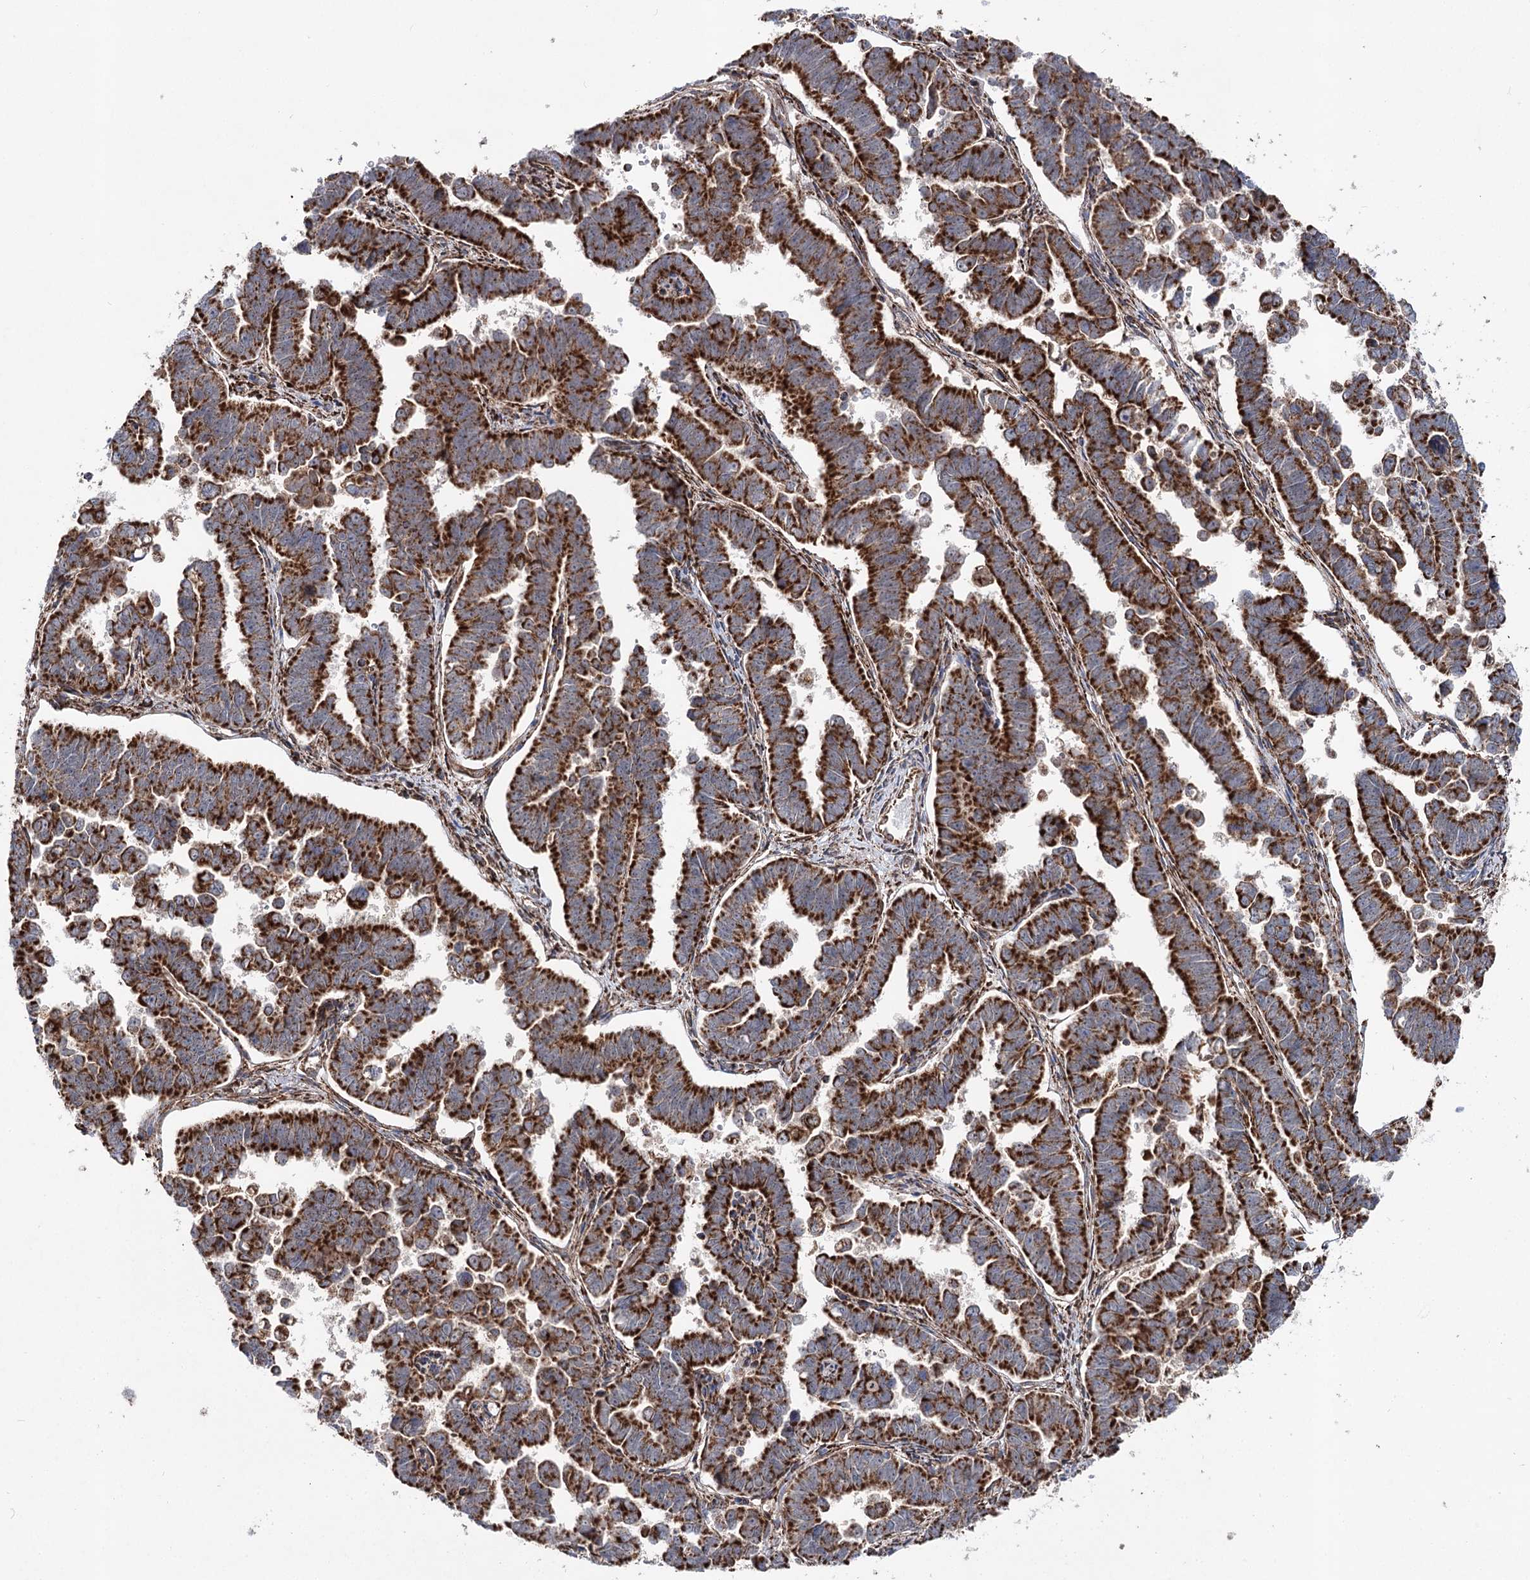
{"staining": {"intensity": "strong", "quantity": ">75%", "location": "cytoplasmic/membranous"}, "tissue": "endometrial cancer", "cell_type": "Tumor cells", "image_type": "cancer", "snomed": [{"axis": "morphology", "description": "Adenocarcinoma, NOS"}, {"axis": "topography", "description": "Endometrium"}], "caption": "Tumor cells exhibit high levels of strong cytoplasmic/membranous expression in about >75% of cells in endometrial adenocarcinoma. Using DAB (brown) and hematoxylin (blue) stains, captured at high magnification using brightfield microscopy.", "gene": "MSANTD2", "patient": {"sex": "female", "age": 75}}